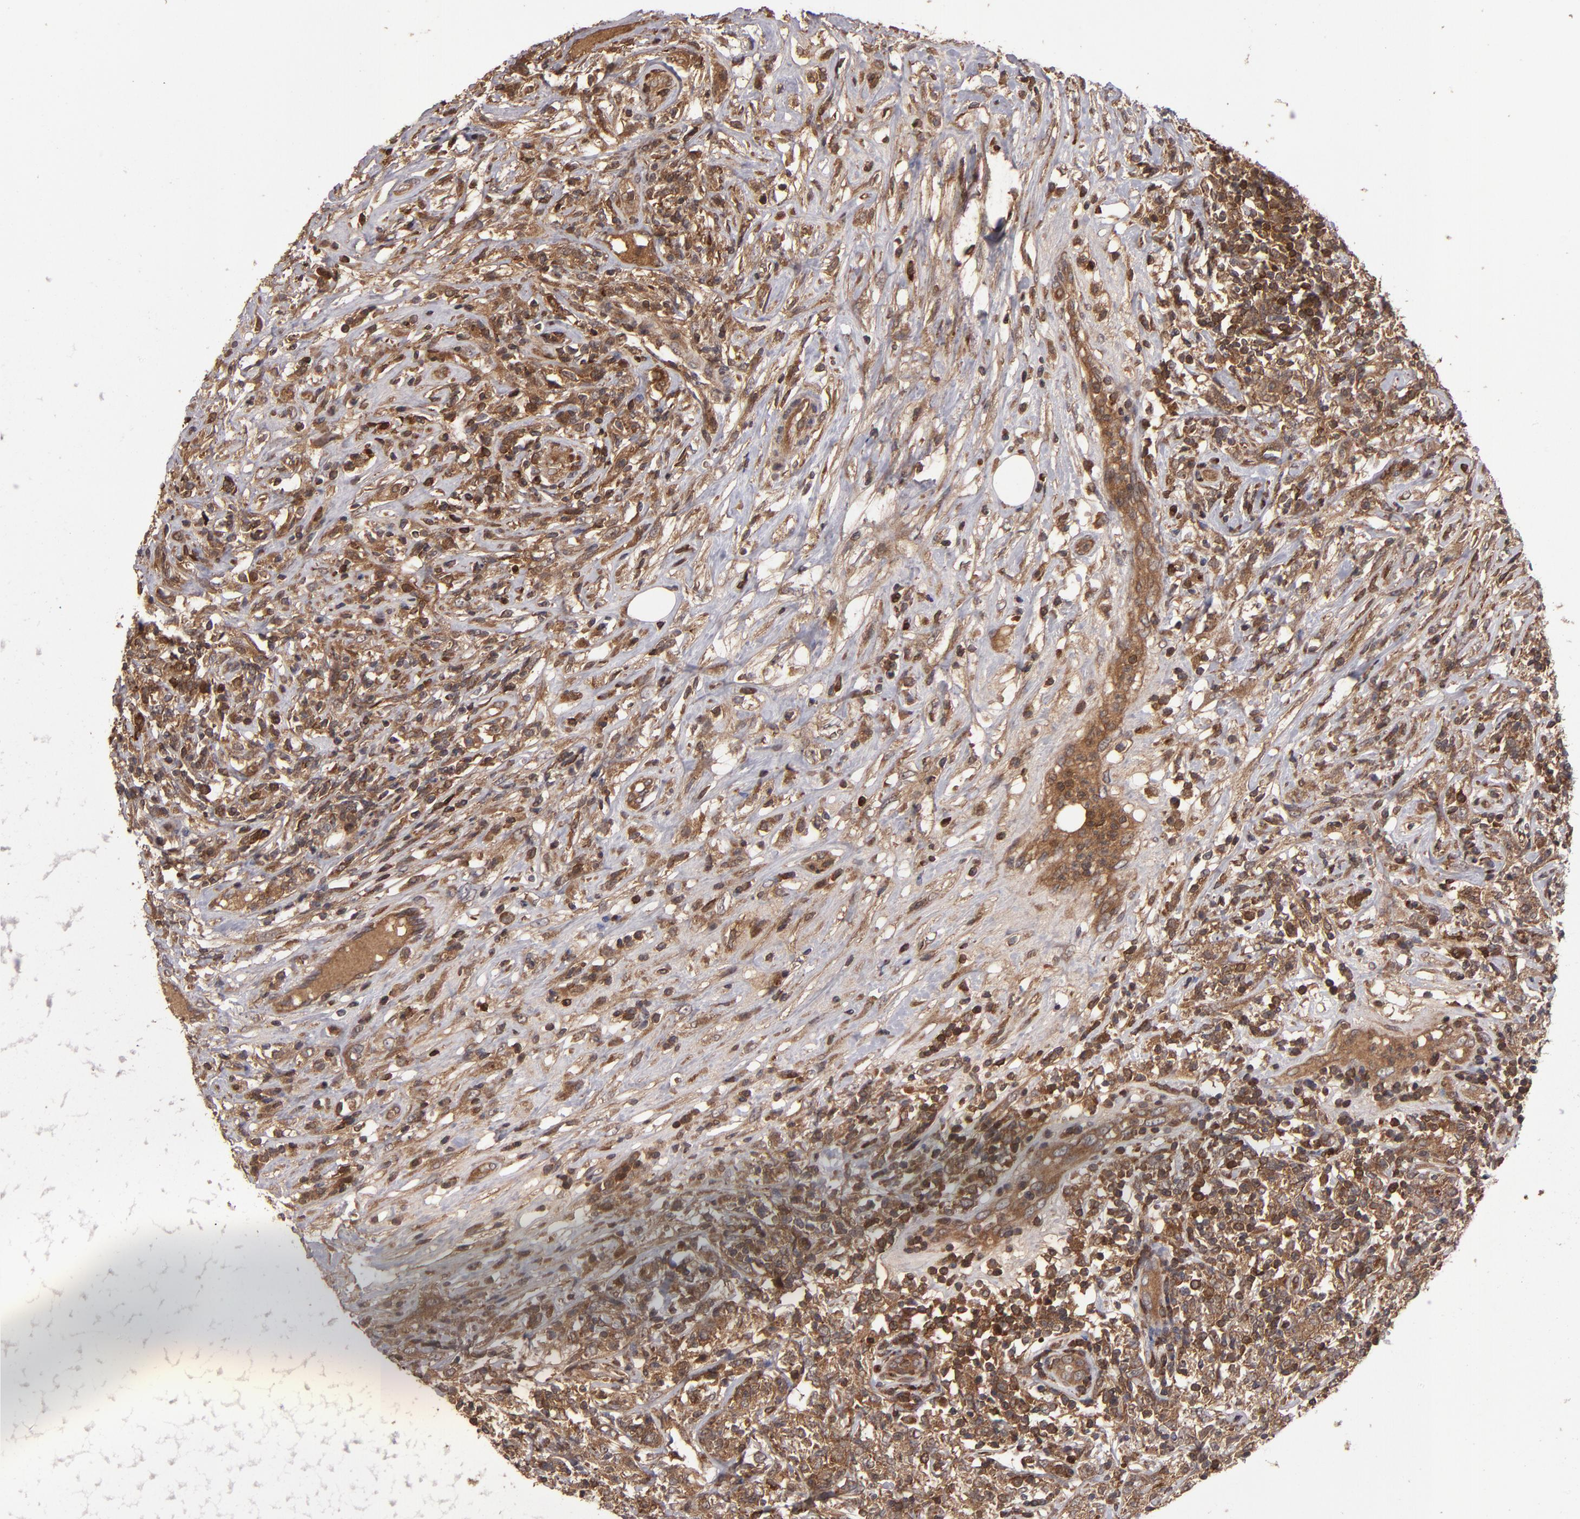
{"staining": {"intensity": "moderate", "quantity": ">75%", "location": "cytoplasmic/membranous"}, "tissue": "lymphoma", "cell_type": "Tumor cells", "image_type": "cancer", "snomed": [{"axis": "morphology", "description": "Malignant lymphoma, non-Hodgkin's type, High grade"}, {"axis": "topography", "description": "Lymph node"}], "caption": "Malignant lymphoma, non-Hodgkin's type (high-grade) stained for a protein (brown) reveals moderate cytoplasmic/membranous positive positivity in approximately >75% of tumor cells.", "gene": "RPS6KA6", "patient": {"sex": "female", "age": 84}}